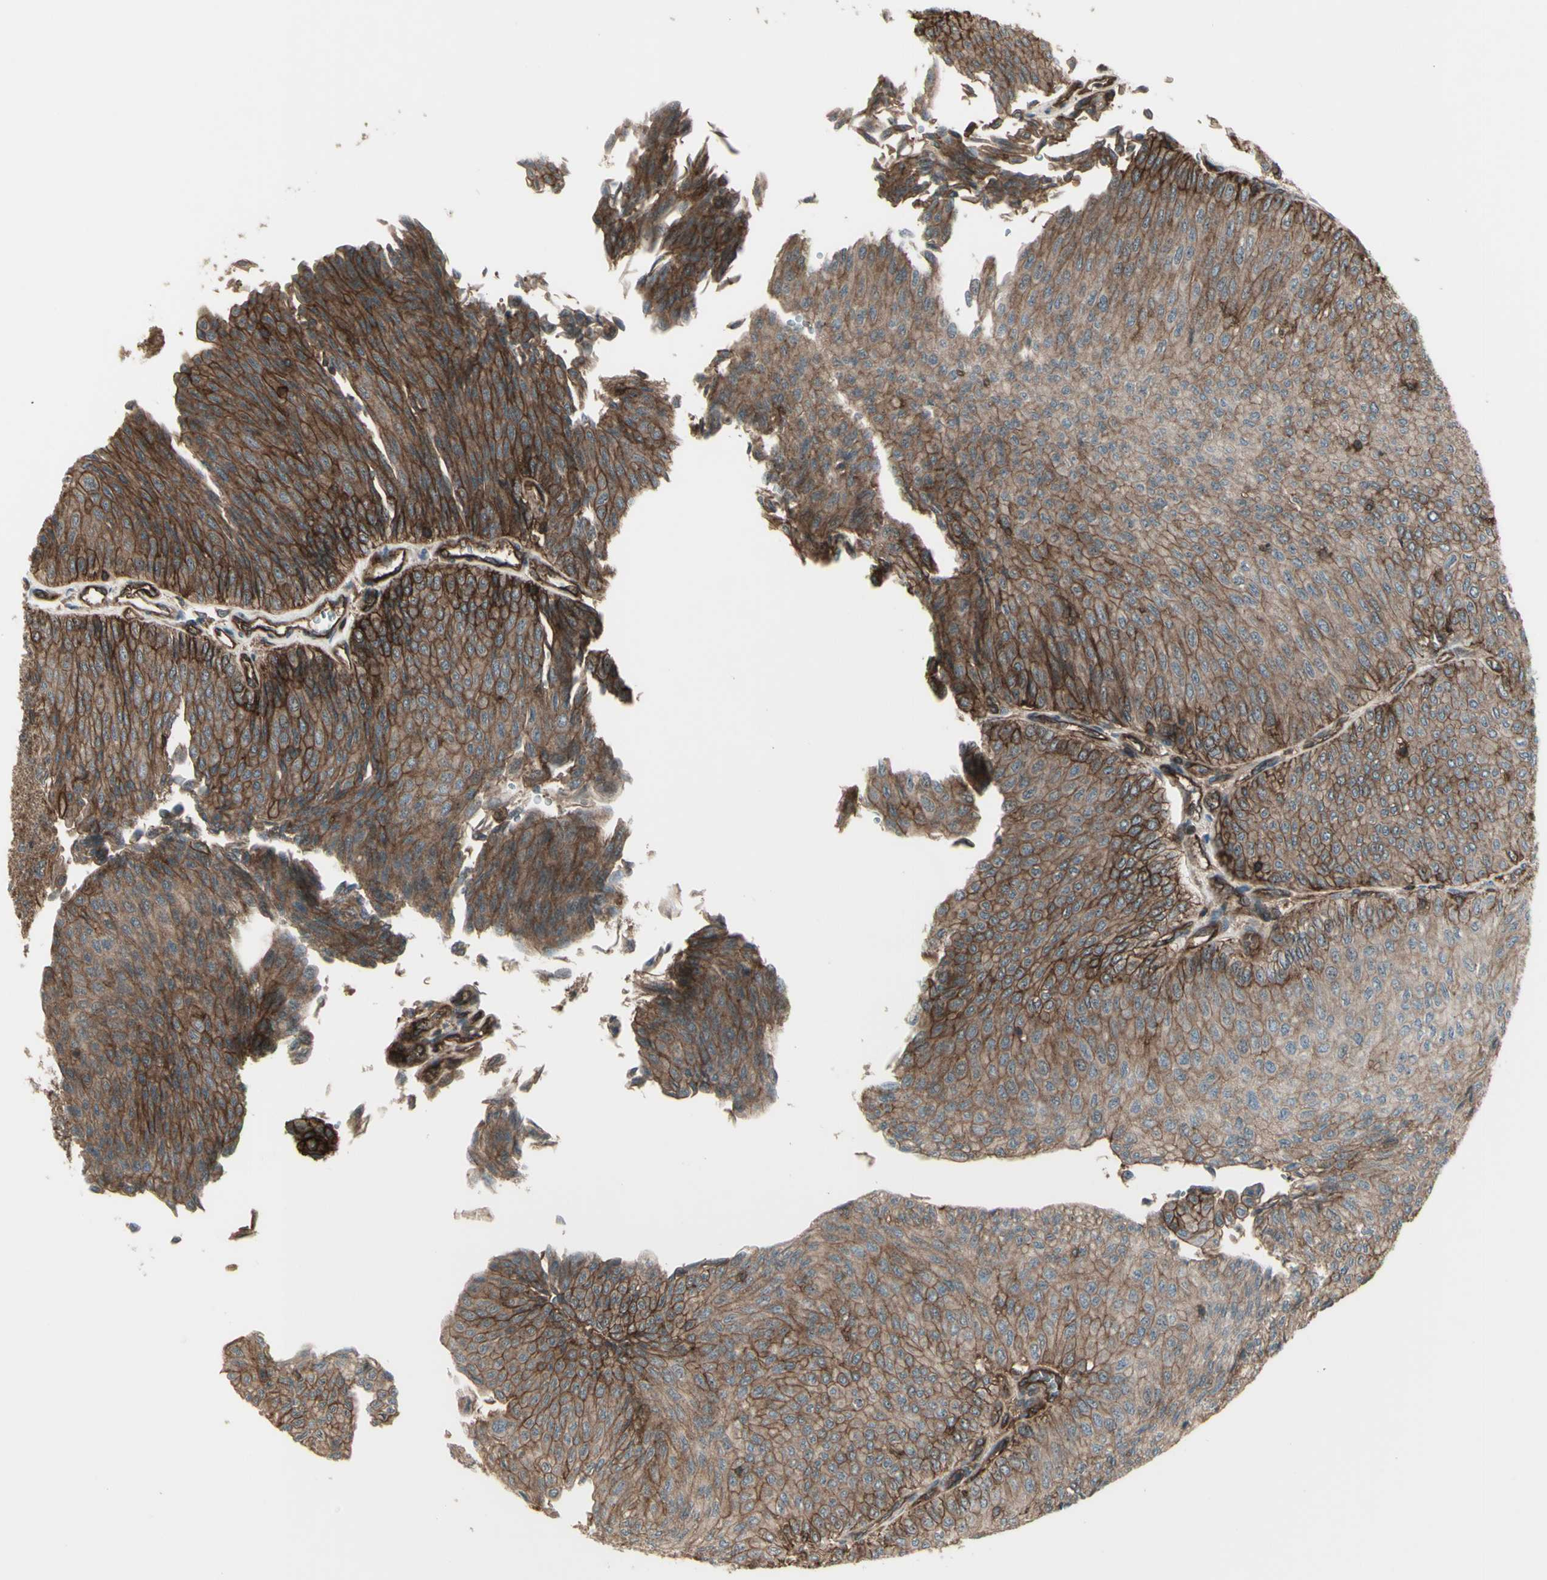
{"staining": {"intensity": "strong", "quantity": ">75%", "location": "cytoplasmic/membranous"}, "tissue": "urothelial cancer", "cell_type": "Tumor cells", "image_type": "cancer", "snomed": [{"axis": "morphology", "description": "Urothelial carcinoma, Low grade"}, {"axis": "topography", "description": "Urinary bladder"}], "caption": "Immunohistochemistry (IHC) photomicrograph of neoplastic tissue: urothelial cancer stained using IHC displays high levels of strong protein expression localized specifically in the cytoplasmic/membranous of tumor cells, appearing as a cytoplasmic/membranous brown color.", "gene": "FXYD5", "patient": {"sex": "male", "age": 78}}